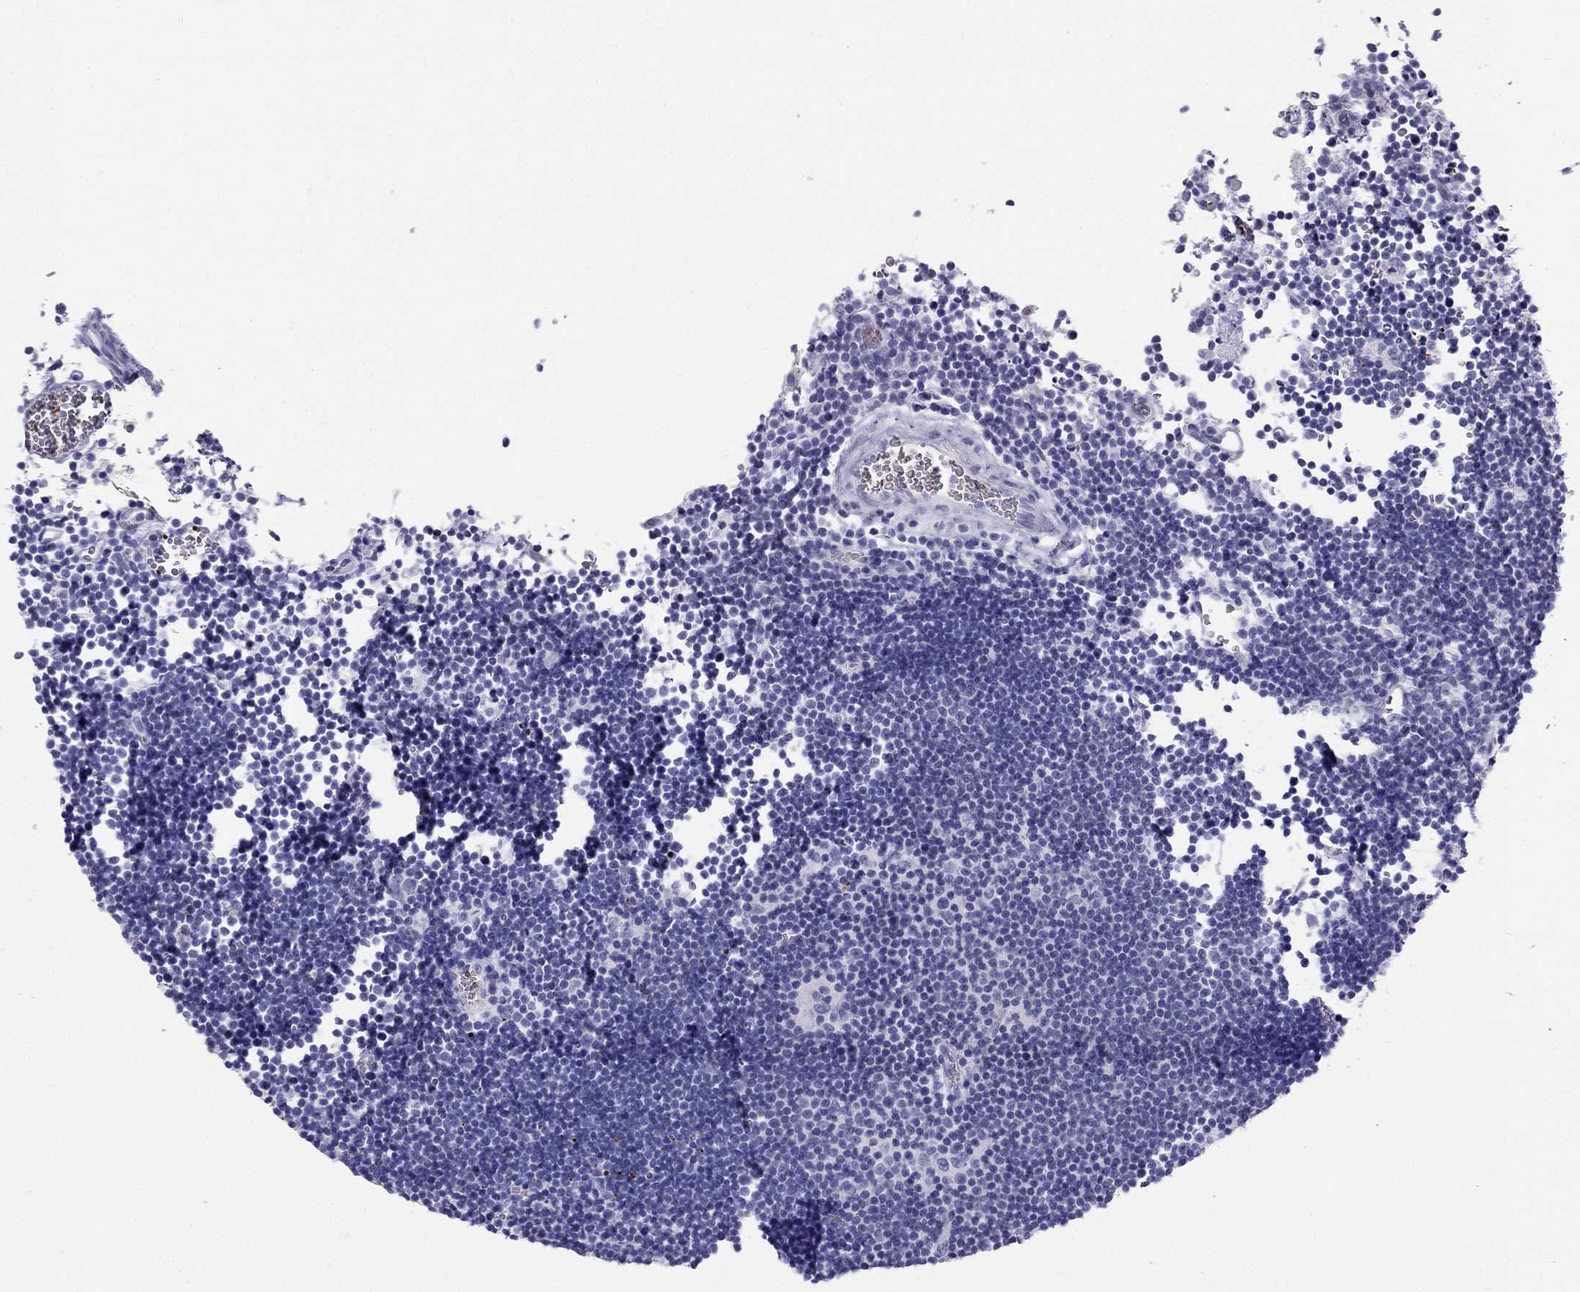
{"staining": {"intensity": "negative", "quantity": "none", "location": "none"}, "tissue": "lymphoma", "cell_type": "Tumor cells", "image_type": "cancer", "snomed": [{"axis": "morphology", "description": "Malignant lymphoma, non-Hodgkin's type, Low grade"}, {"axis": "topography", "description": "Brain"}], "caption": "An immunohistochemistry (IHC) micrograph of lymphoma is shown. There is no staining in tumor cells of lymphoma.", "gene": "DNAAF6", "patient": {"sex": "female", "age": 66}}